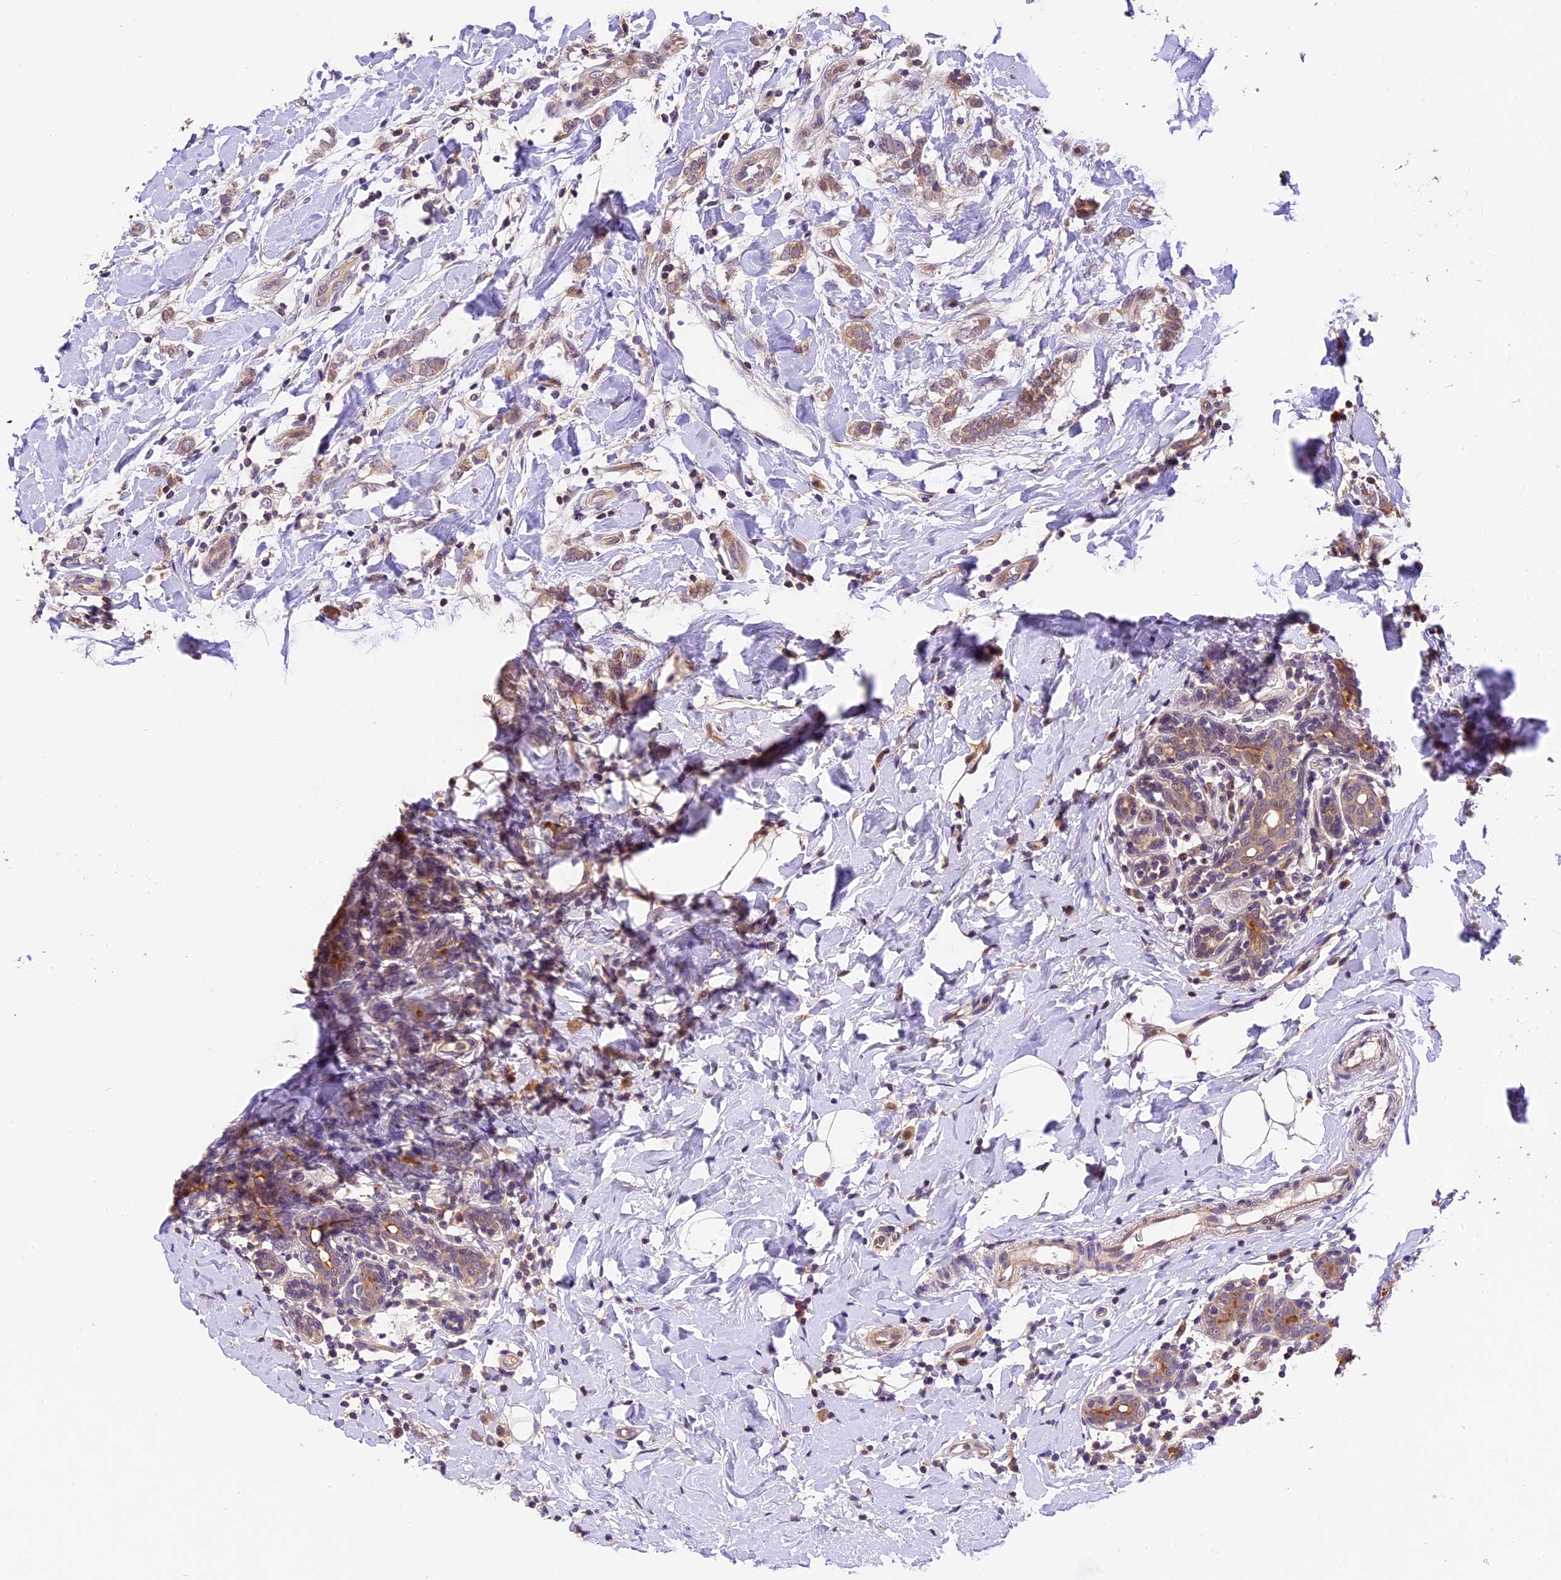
{"staining": {"intensity": "weak", "quantity": ">75%", "location": "cytoplasmic/membranous"}, "tissue": "breast cancer", "cell_type": "Tumor cells", "image_type": "cancer", "snomed": [{"axis": "morphology", "description": "Normal tissue, NOS"}, {"axis": "morphology", "description": "Lobular carcinoma"}, {"axis": "topography", "description": "Breast"}], "caption": "This micrograph reveals immunohistochemistry staining of breast lobular carcinoma, with low weak cytoplasmic/membranous positivity in about >75% of tumor cells.", "gene": "DGKH", "patient": {"sex": "female", "age": 47}}